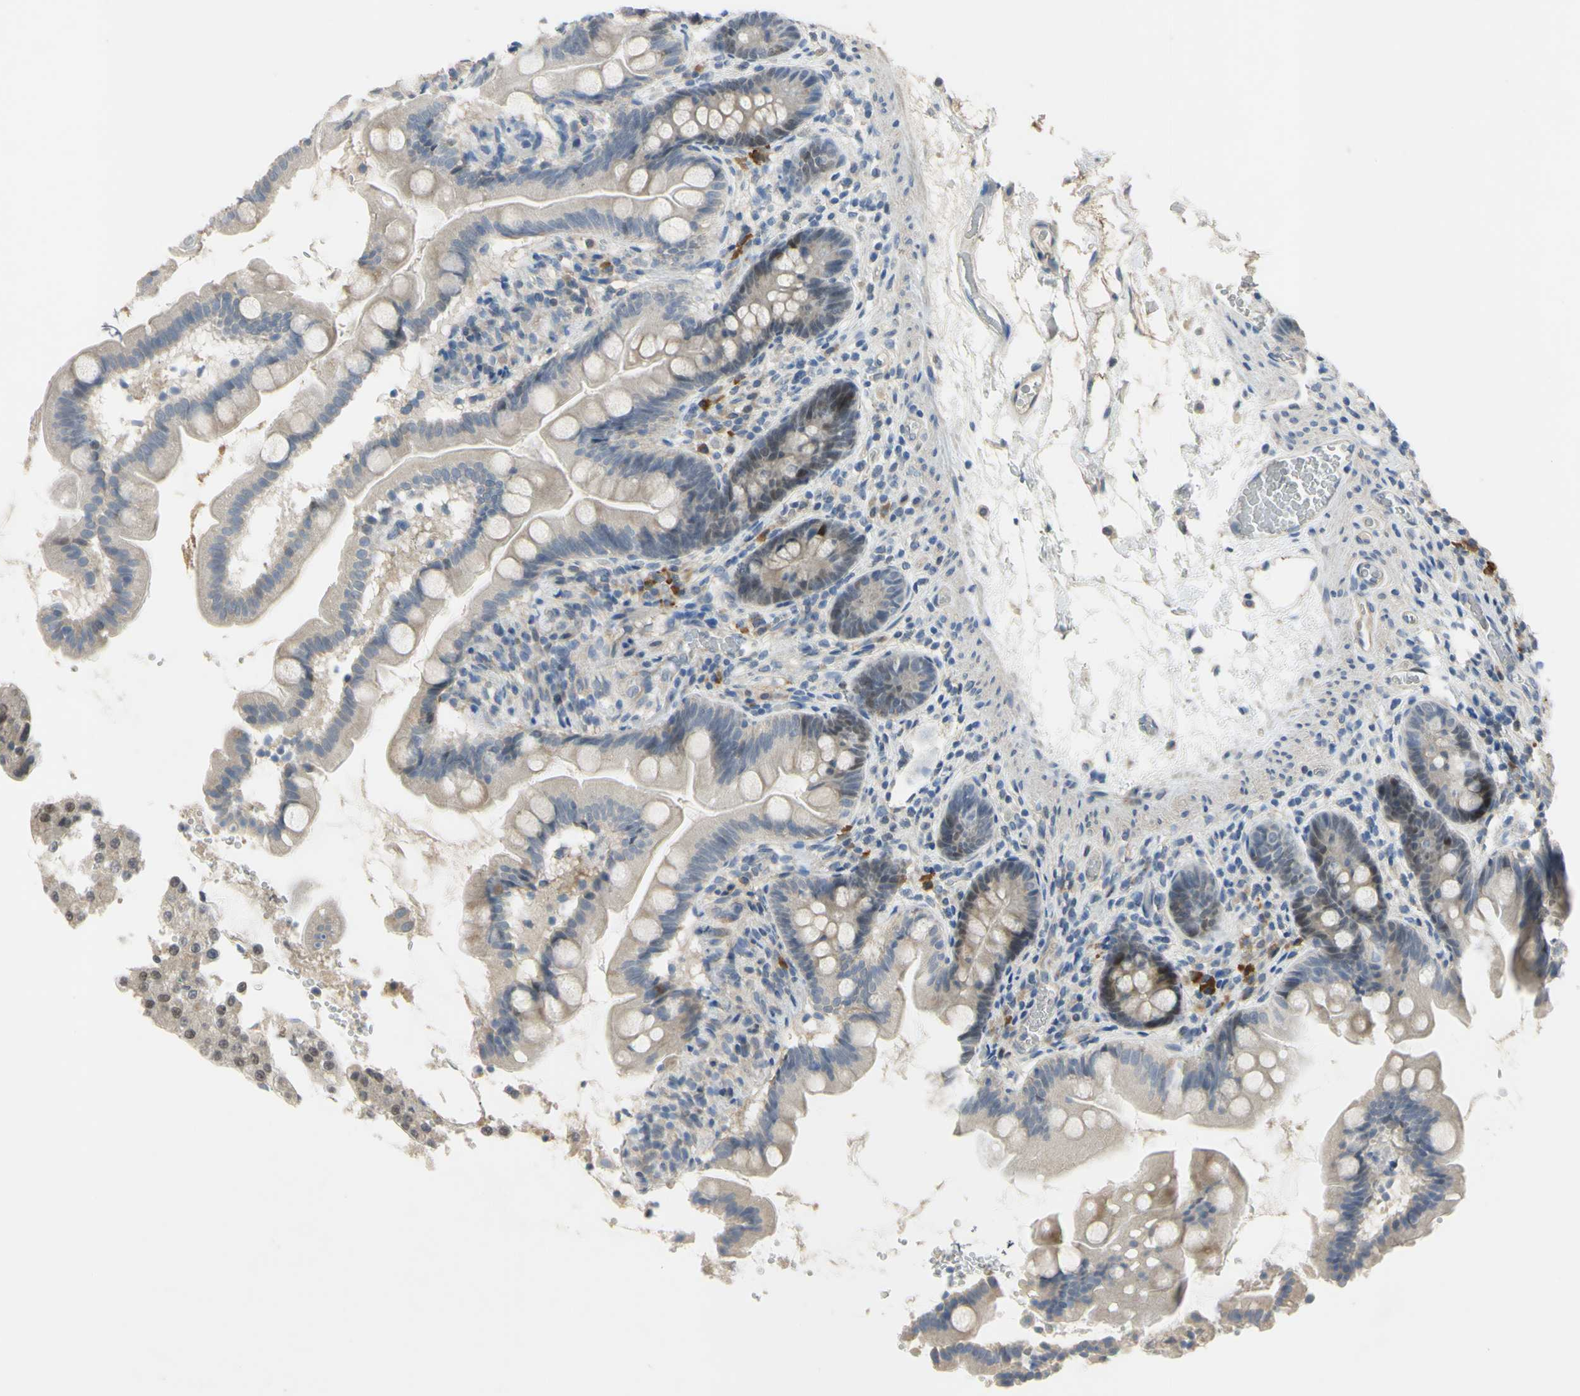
{"staining": {"intensity": "moderate", "quantity": "<25%", "location": "nuclear"}, "tissue": "small intestine", "cell_type": "Glandular cells", "image_type": "normal", "snomed": [{"axis": "morphology", "description": "Normal tissue, NOS"}, {"axis": "topography", "description": "Small intestine"}], "caption": "Immunohistochemical staining of normal small intestine displays <25% levels of moderate nuclear protein staining in about <25% of glandular cells.", "gene": "LHX9", "patient": {"sex": "female", "age": 56}}